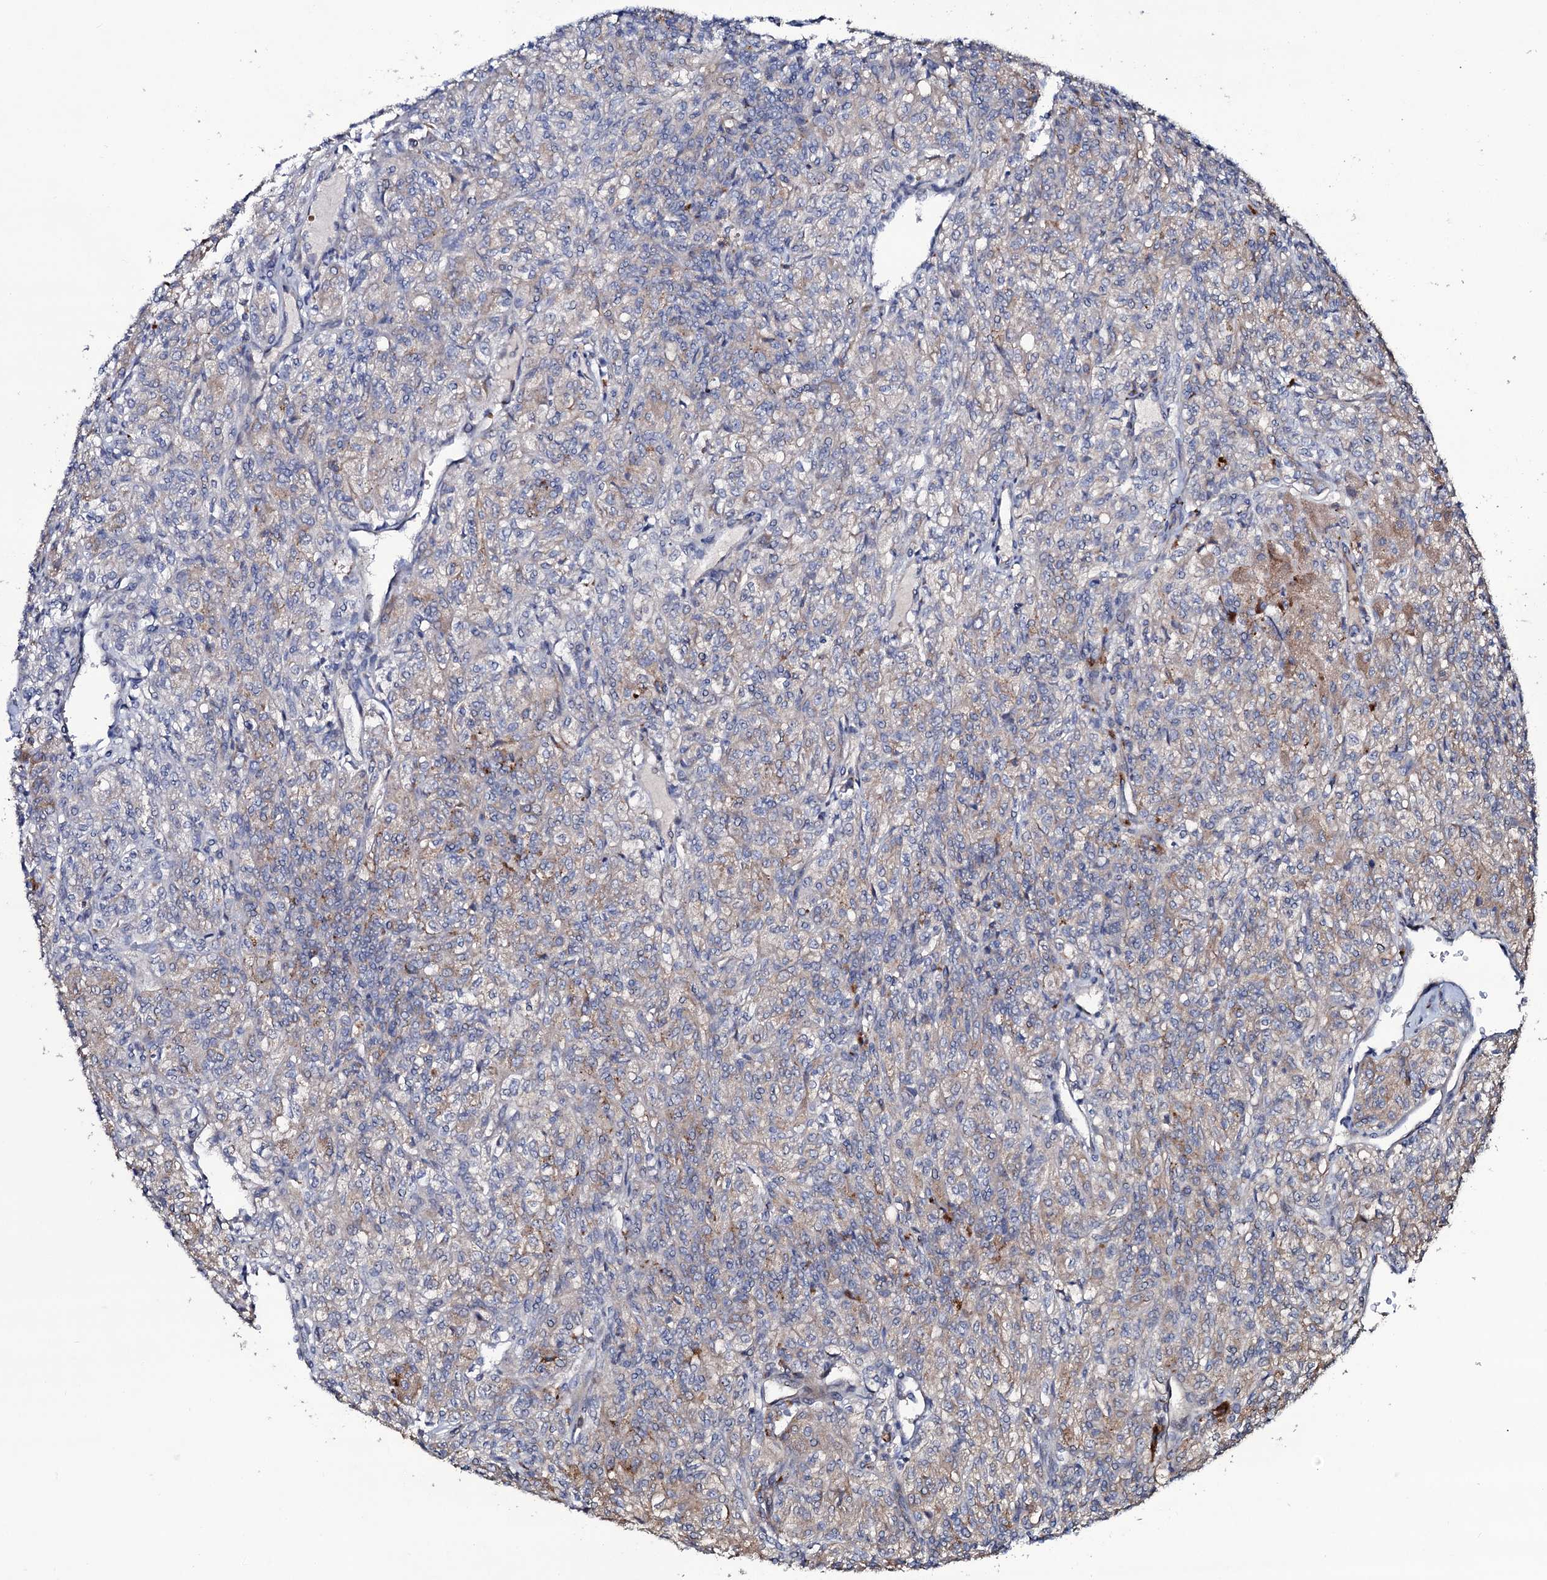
{"staining": {"intensity": "weak", "quantity": "25%-75%", "location": "cytoplasmic/membranous"}, "tissue": "renal cancer", "cell_type": "Tumor cells", "image_type": "cancer", "snomed": [{"axis": "morphology", "description": "Adenocarcinoma, NOS"}, {"axis": "topography", "description": "Kidney"}], "caption": "Protein expression analysis of renal cancer exhibits weak cytoplasmic/membranous staining in approximately 25%-75% of tumor cells.", "gene": "COG6", "patient": {"sex": "male", "age": 77}}